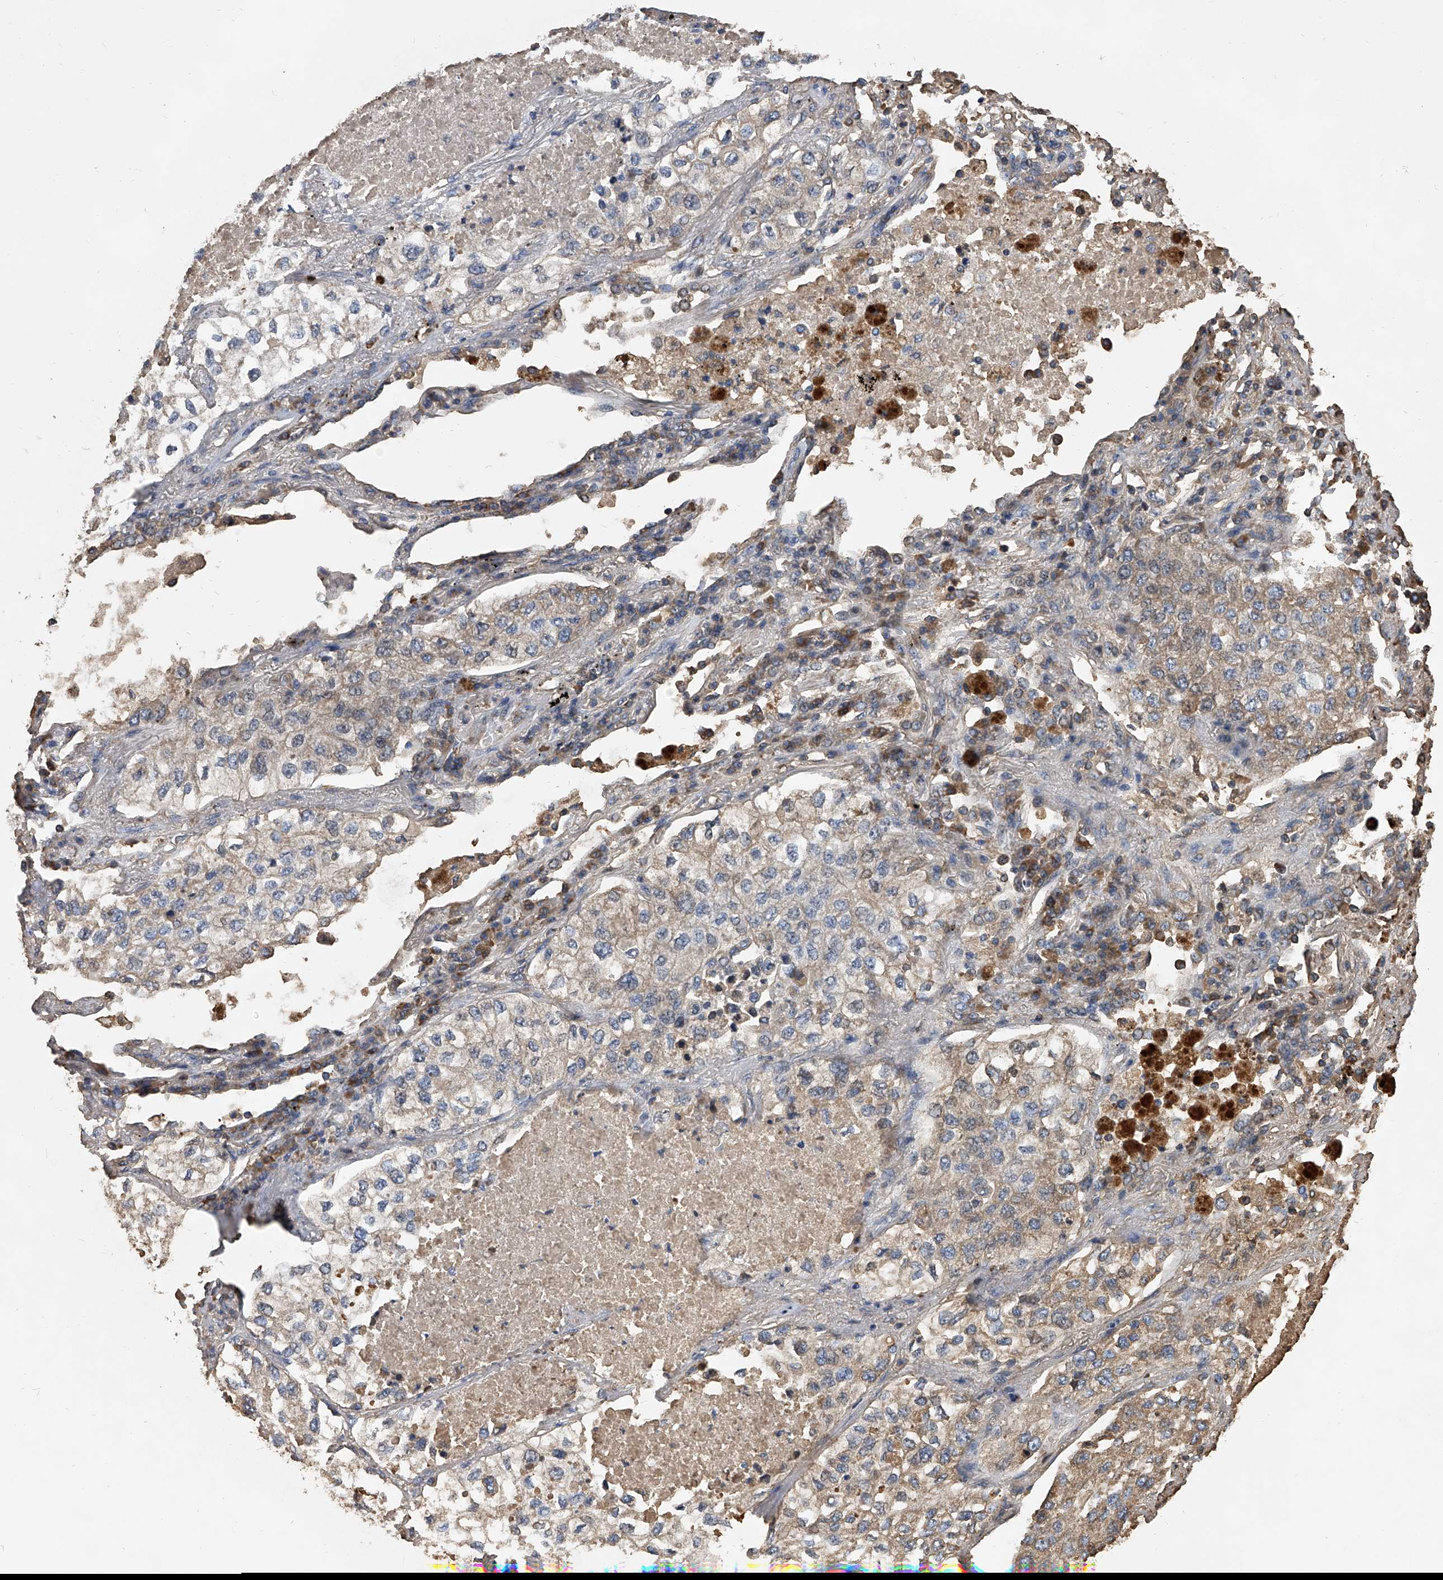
{"staining": {"intensity": "weak", "quantity": "<25%", "location": "cytoplasmic/membranous"}, "tissue": "lung cancer", "cell_type": "Tumor cells", "image_type": "cancer", "snomed": [{"axis": "morphology", "description": "Adenocarcinoma, NOS"}, {"axis": "topography", "description": "Lung"}], "caption": "The photomicrograph exhibits no staining of tumor cells in adenocarcinoma (lung). (DAB (3,3'-diaminobenzidine) immunohistochemistry, high magnification).", "gene": "ZNF25", "patient": {"sex": "male", "age": 63}}